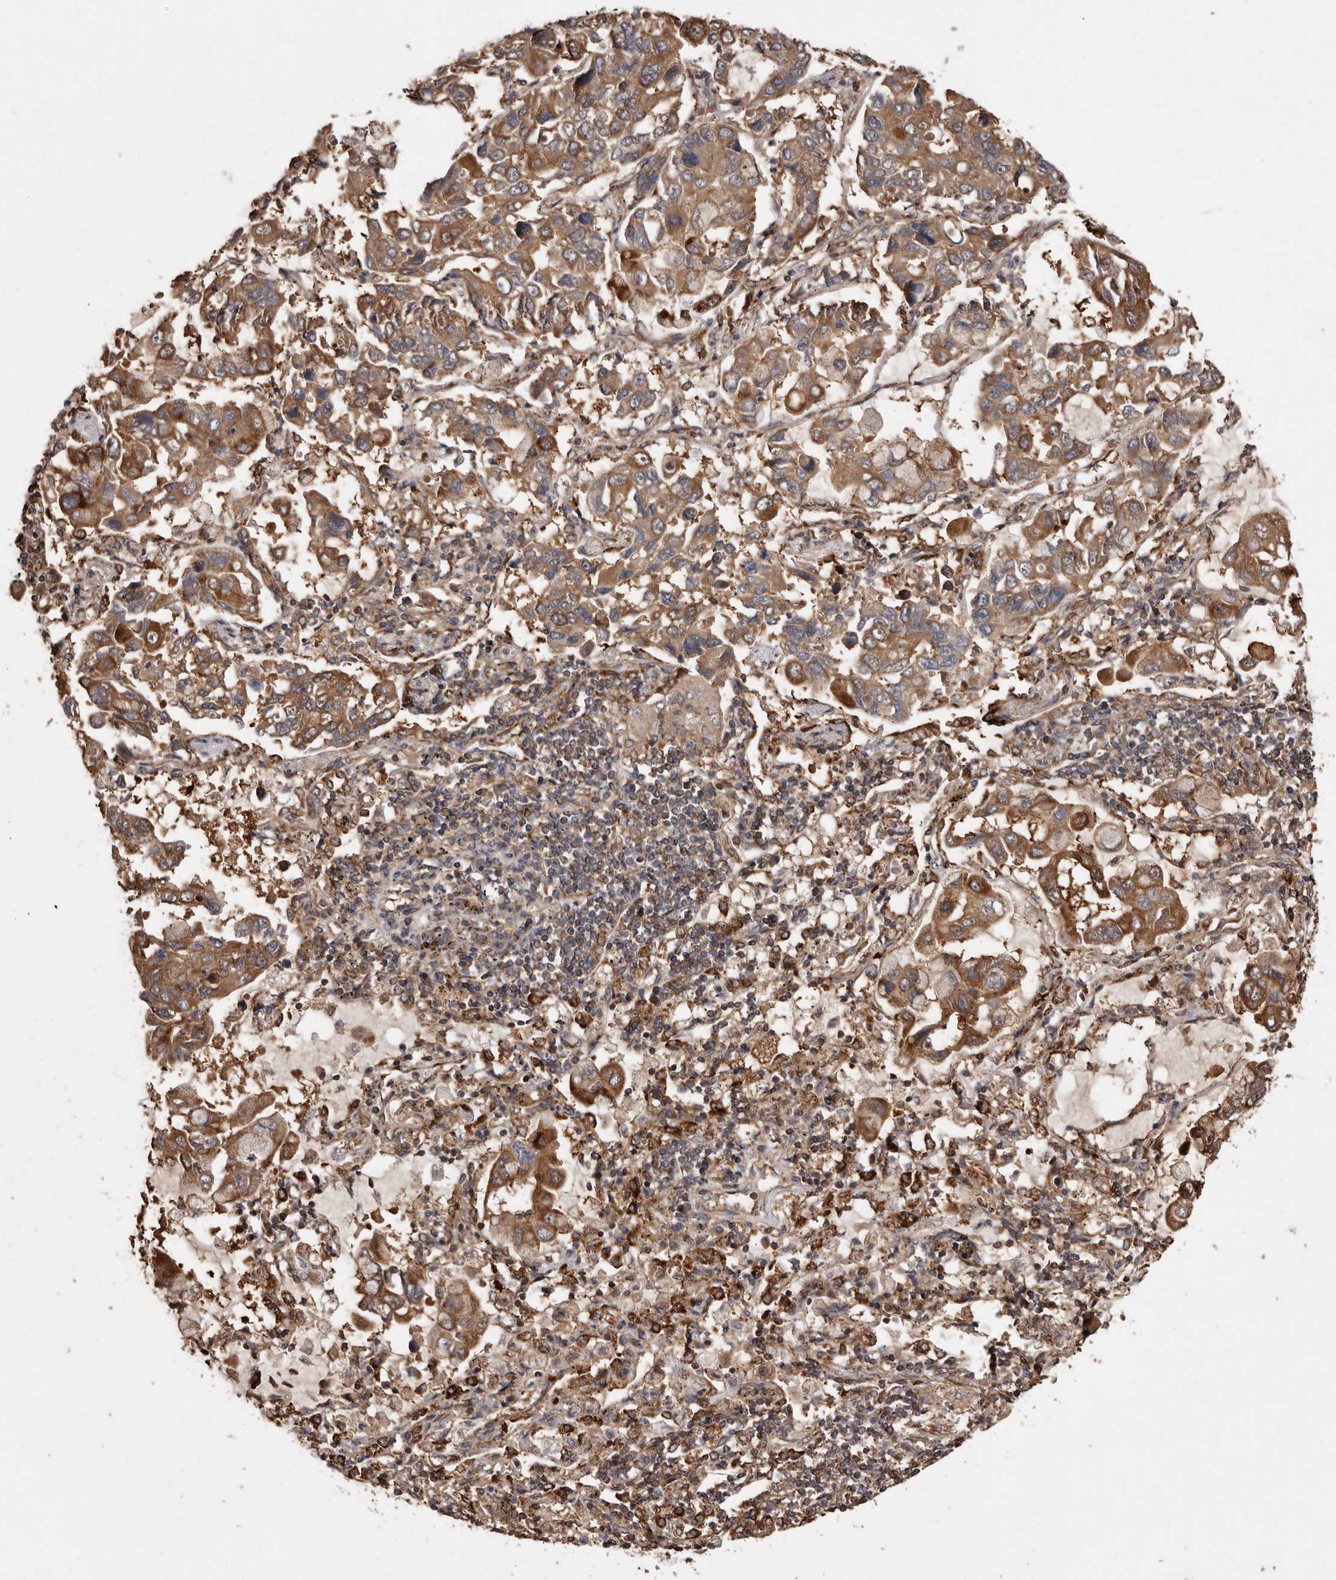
{"staining": {"intensity": "moderate", "quantity": ">75%", "location": "cytoplasmic/membranous"}, "tissue": "lung cancer", "cell_type": "Tumor cells", "image_type": "cancer", "snomed": [{"axis": "morphology", "description": "Adenocarcinoma, NOS"}, {"axis": "topography", "description": "Lung"}], "caption": "The immunohistochemical stain highlights moderate cytoplasmic/membranous positivity in tumor cells of lung cancer tissue.", "gene": "FLAD1", "patient": {"sex": "male", "age": 64}}